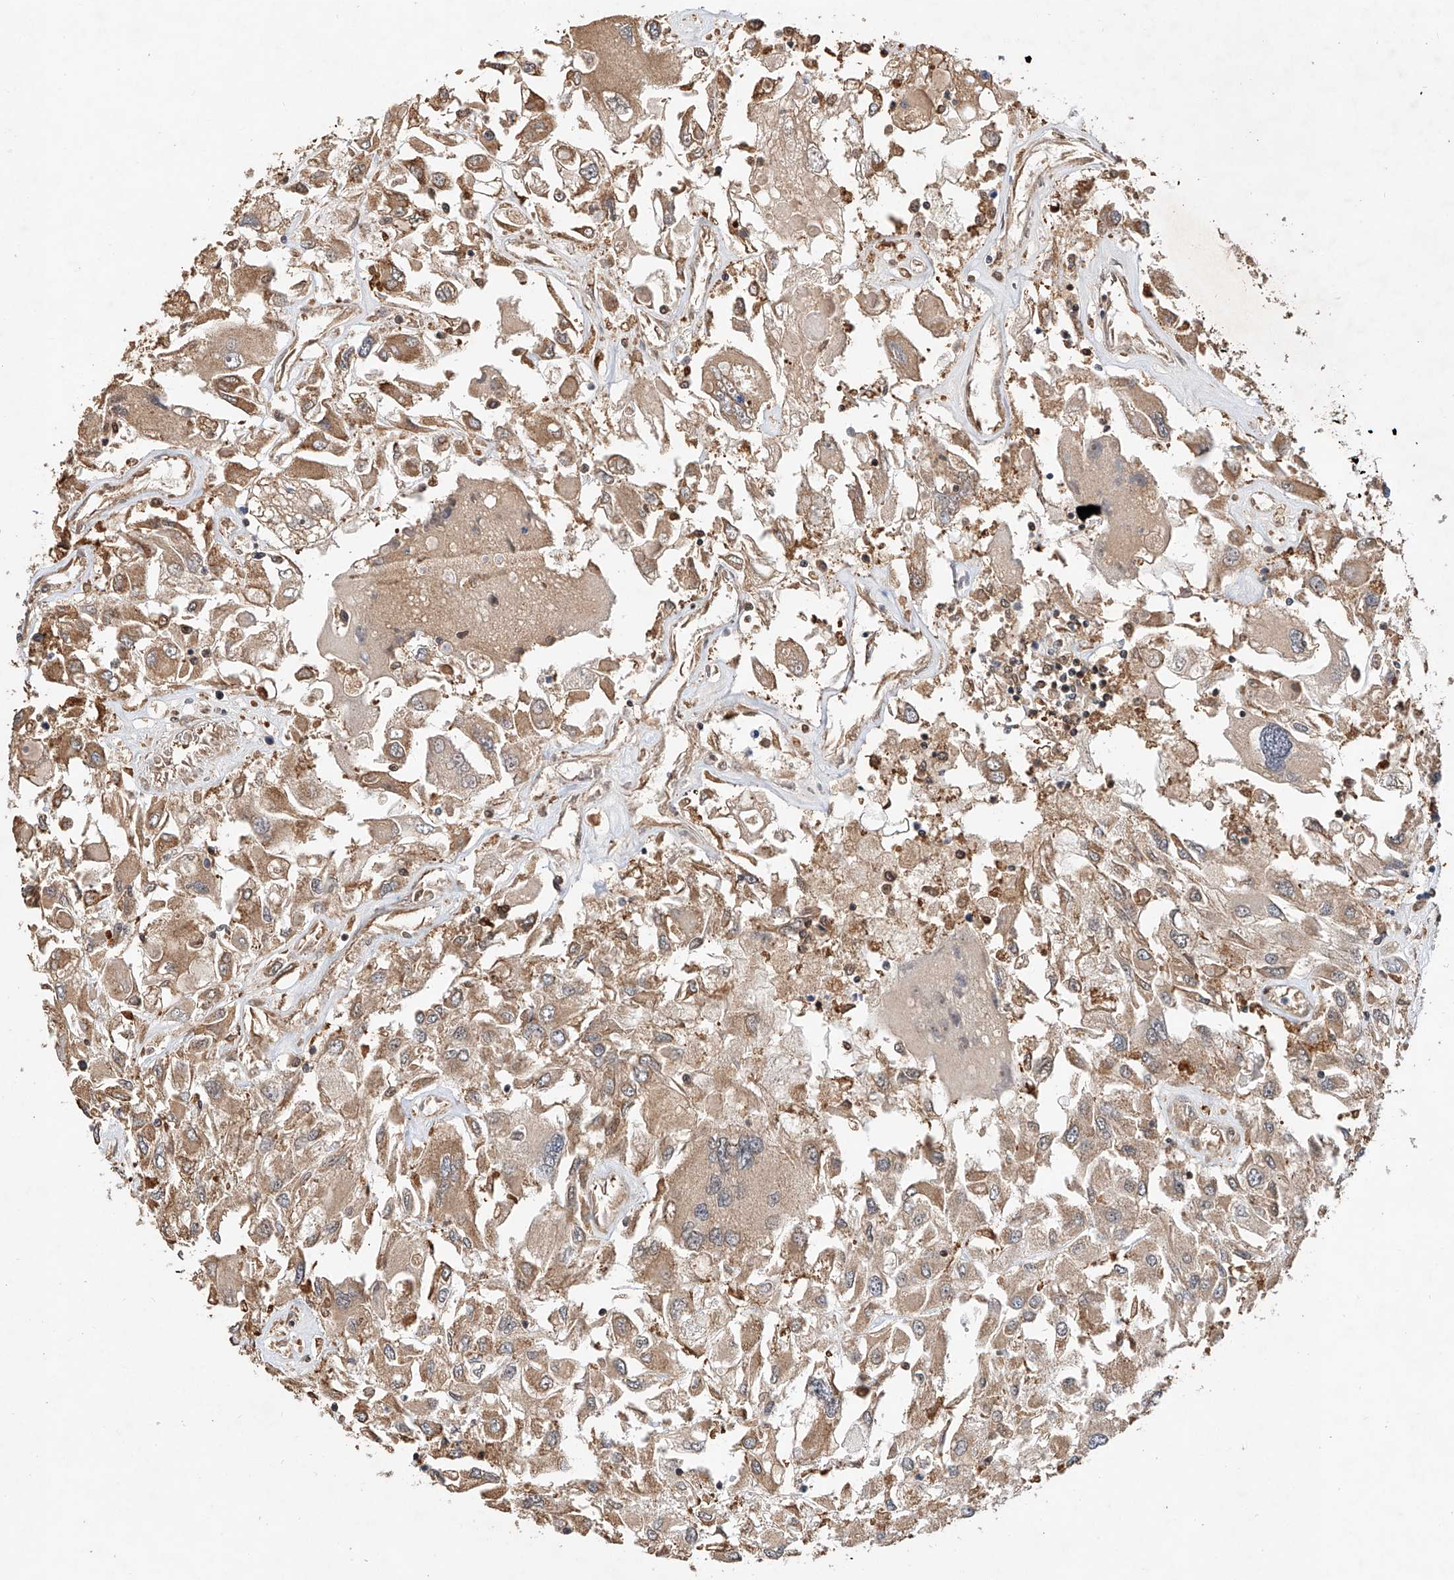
{"staining": {"intensity": "moderate", "quantity": ">75%", "location": "cytoplasmic/membranous"}, "tissue": "renal cancer", "cell_type": "Tumor cells", "image_type": "cancer", "snomed": [{"axis": "morphology", "description": "Adenocarcinoma, NOS"}, {"axis": "topography", "description": "Kidney"}], "caption": "Renal cancer (adenocarcinoma) stained with a brown dye demonstrates moderate cytoplasmic/membranous positive staining in about >75% of tumor cells.", "gene": "RILPL2", "patient": {"sex": "female", "age": 52}}